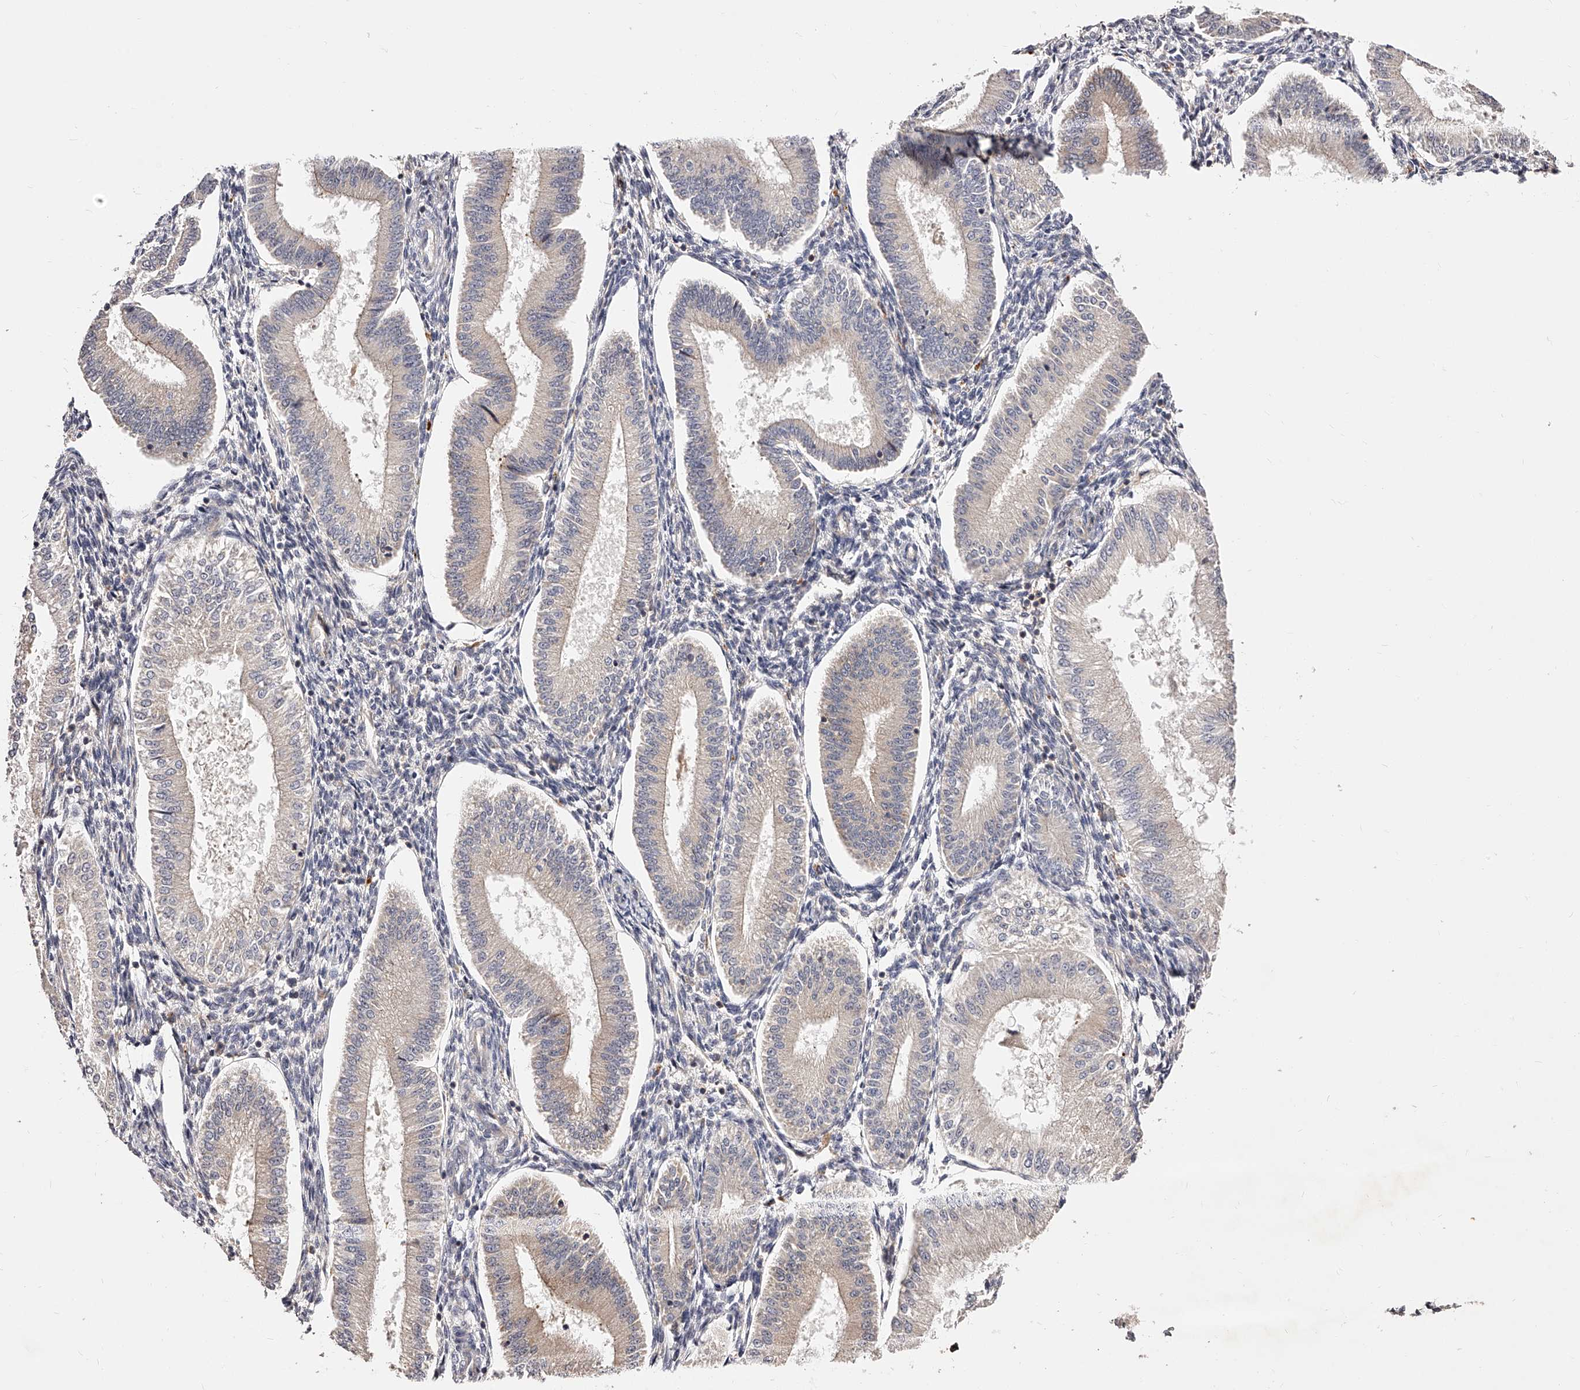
{"staining": {"intensity": "weak", "quantity": "<25%", "location": "cytoplasmic/membranous"}, "tissue": "endometrium", "cell_type": "Cells in endometrial stroma", "image_type": "normal", "snomed": [{"axis": "morphology", "description": "Normal tissue, NOS"}, {"axis": "topography", "description": "Endometrium"}], "caption": "DAB (3,3'-diaminobenzidine) immunohistochemical staining of unremarkable endometrium reveals no significant staining in cells in endometrial stroma. (DAB (3,3'-diaminobenzidine) immunohistochemistry (IHC) with hematoxylin counter stain).", "gene": "PHACTR1", "patient": {"sex": "female", "age": 39}}